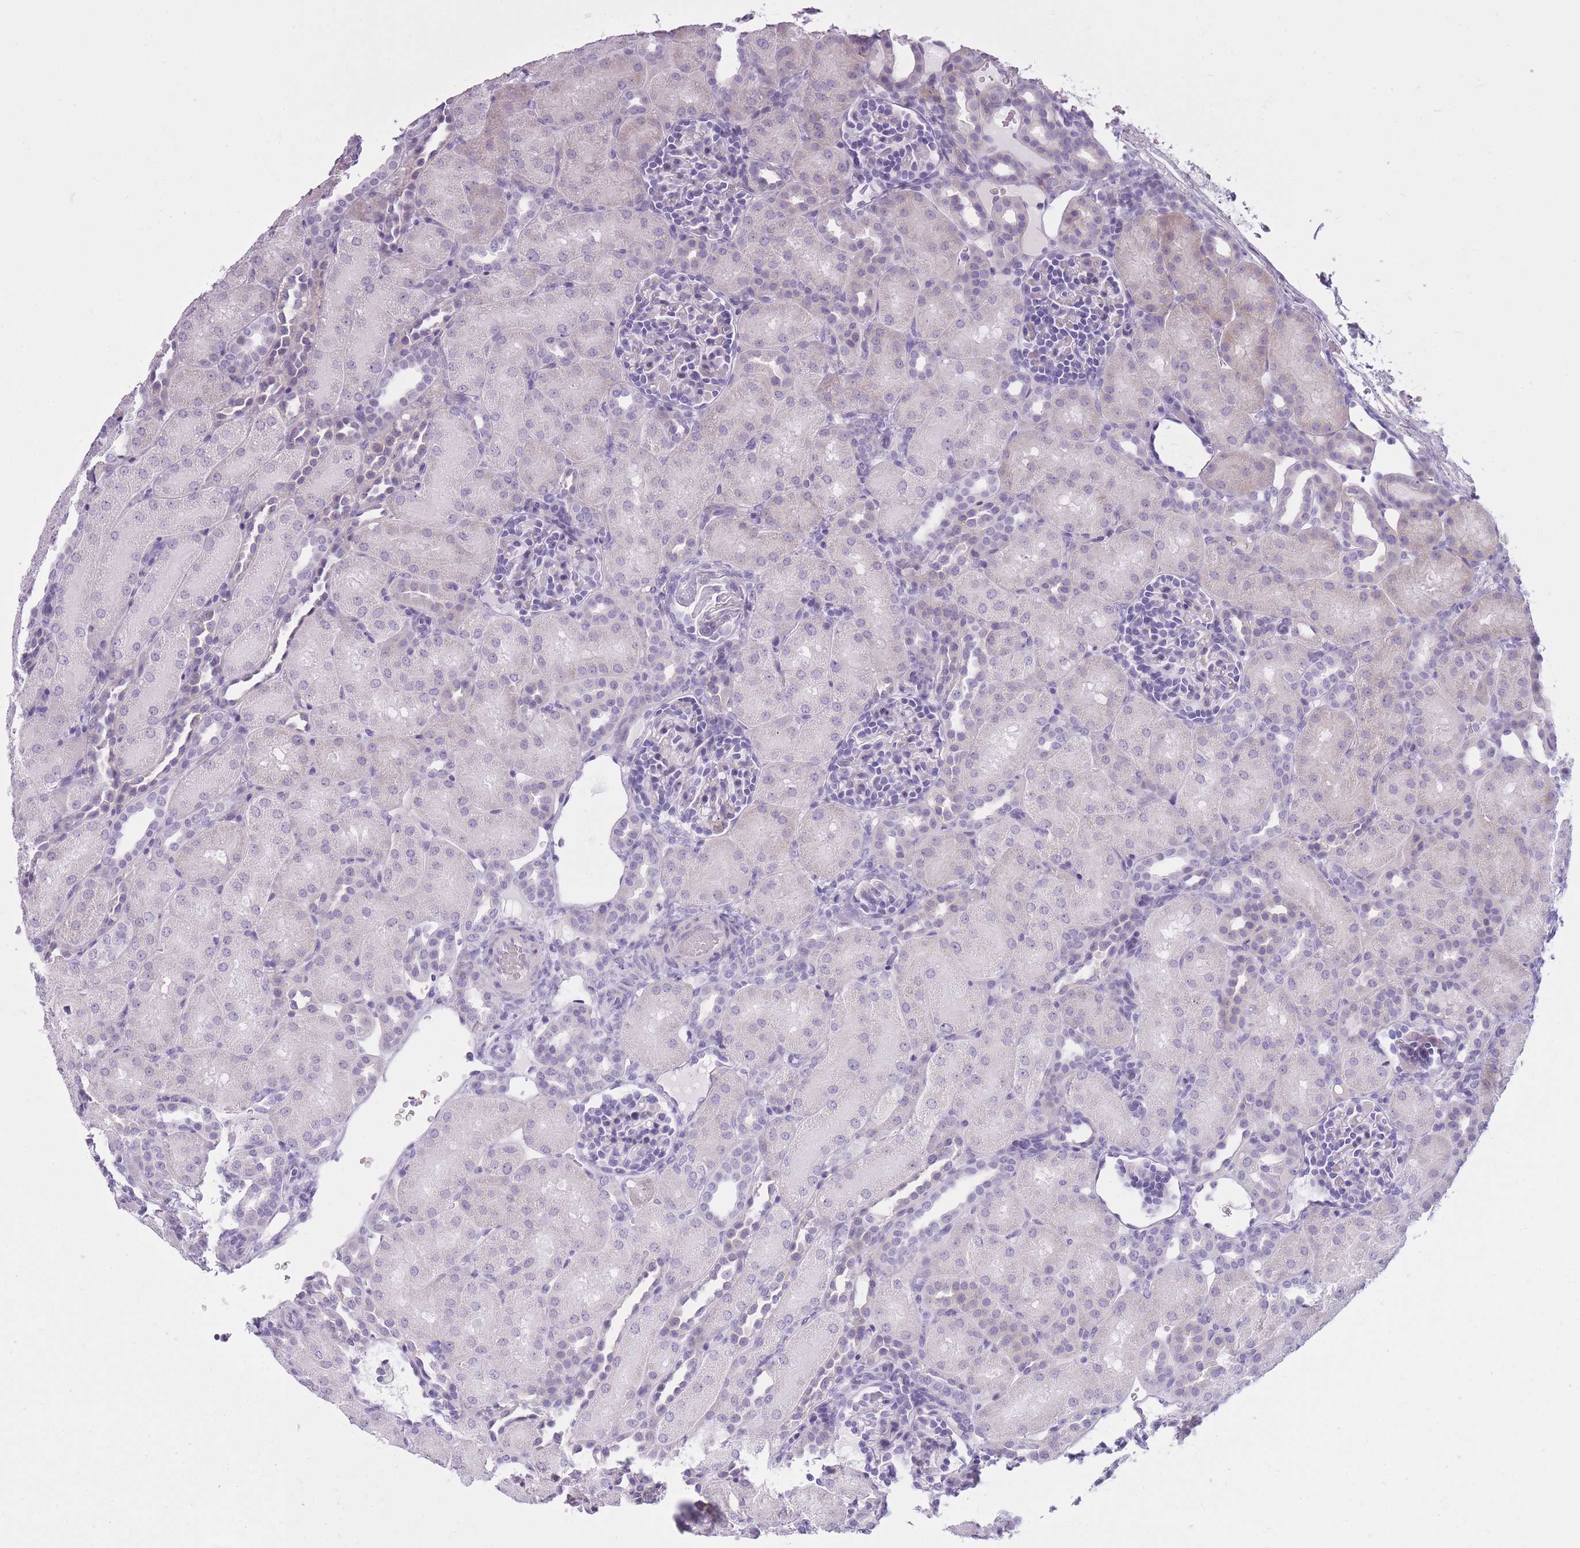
{"staining": {"intensity": "negative", "quantity": "none", "location": "none"}, "tissue": "kidney", "cell_type": "Cells in glomeruli", "image_type": "normal", "snomed": [{"axis": "morphology", "description": "Normal tissue, NOS"}, {"axis": "topography", "description": "Kidney"}], "caption": "IHC micrograph of unremarkable kidney stained for a protein (brown), which demonstrates no staining in cells in glomeruli.", "gene": "GOLGA6A", "patient": {"sex": "male", "age": 1}}